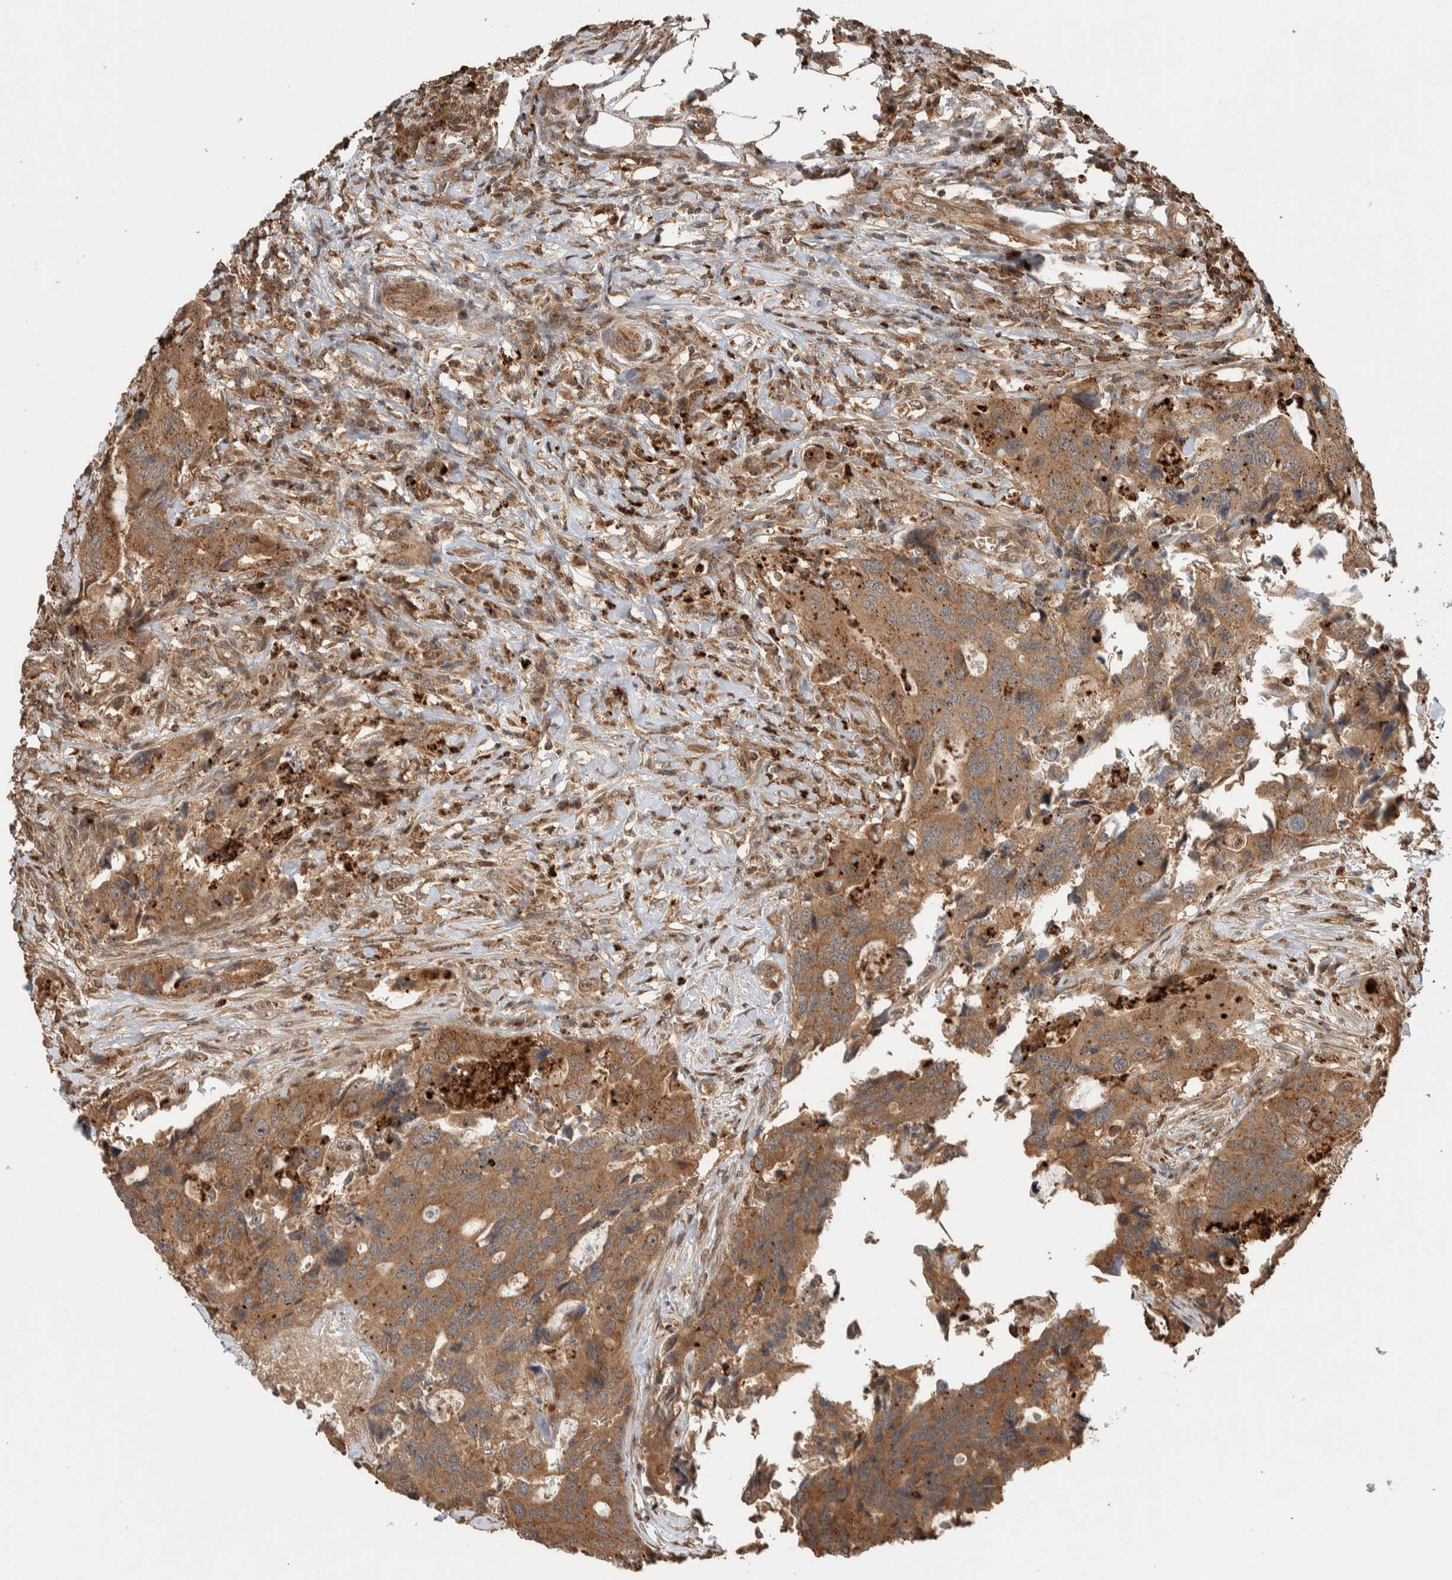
{"staining": {"intensity": "moderate", "quantity": ">75%", "location": "cytoplasmic/membranous"}, "tissue": "colorectal cancer", "cell_type": "Tumor cells", "image_type": "cancer", "snomed": [{"axis": "morphology", "description": "Adenocarcinoma, NOS"}, {"axis": "topography", "description": "Colon"}], "caption": "An image of human colorectal adenocarcinoma stained for a protein displays moderate cytoplasmic/membranous brown staining in tumor cells.", "gene": "VPS53", "patient": {"sex": "male", "age": 71}}